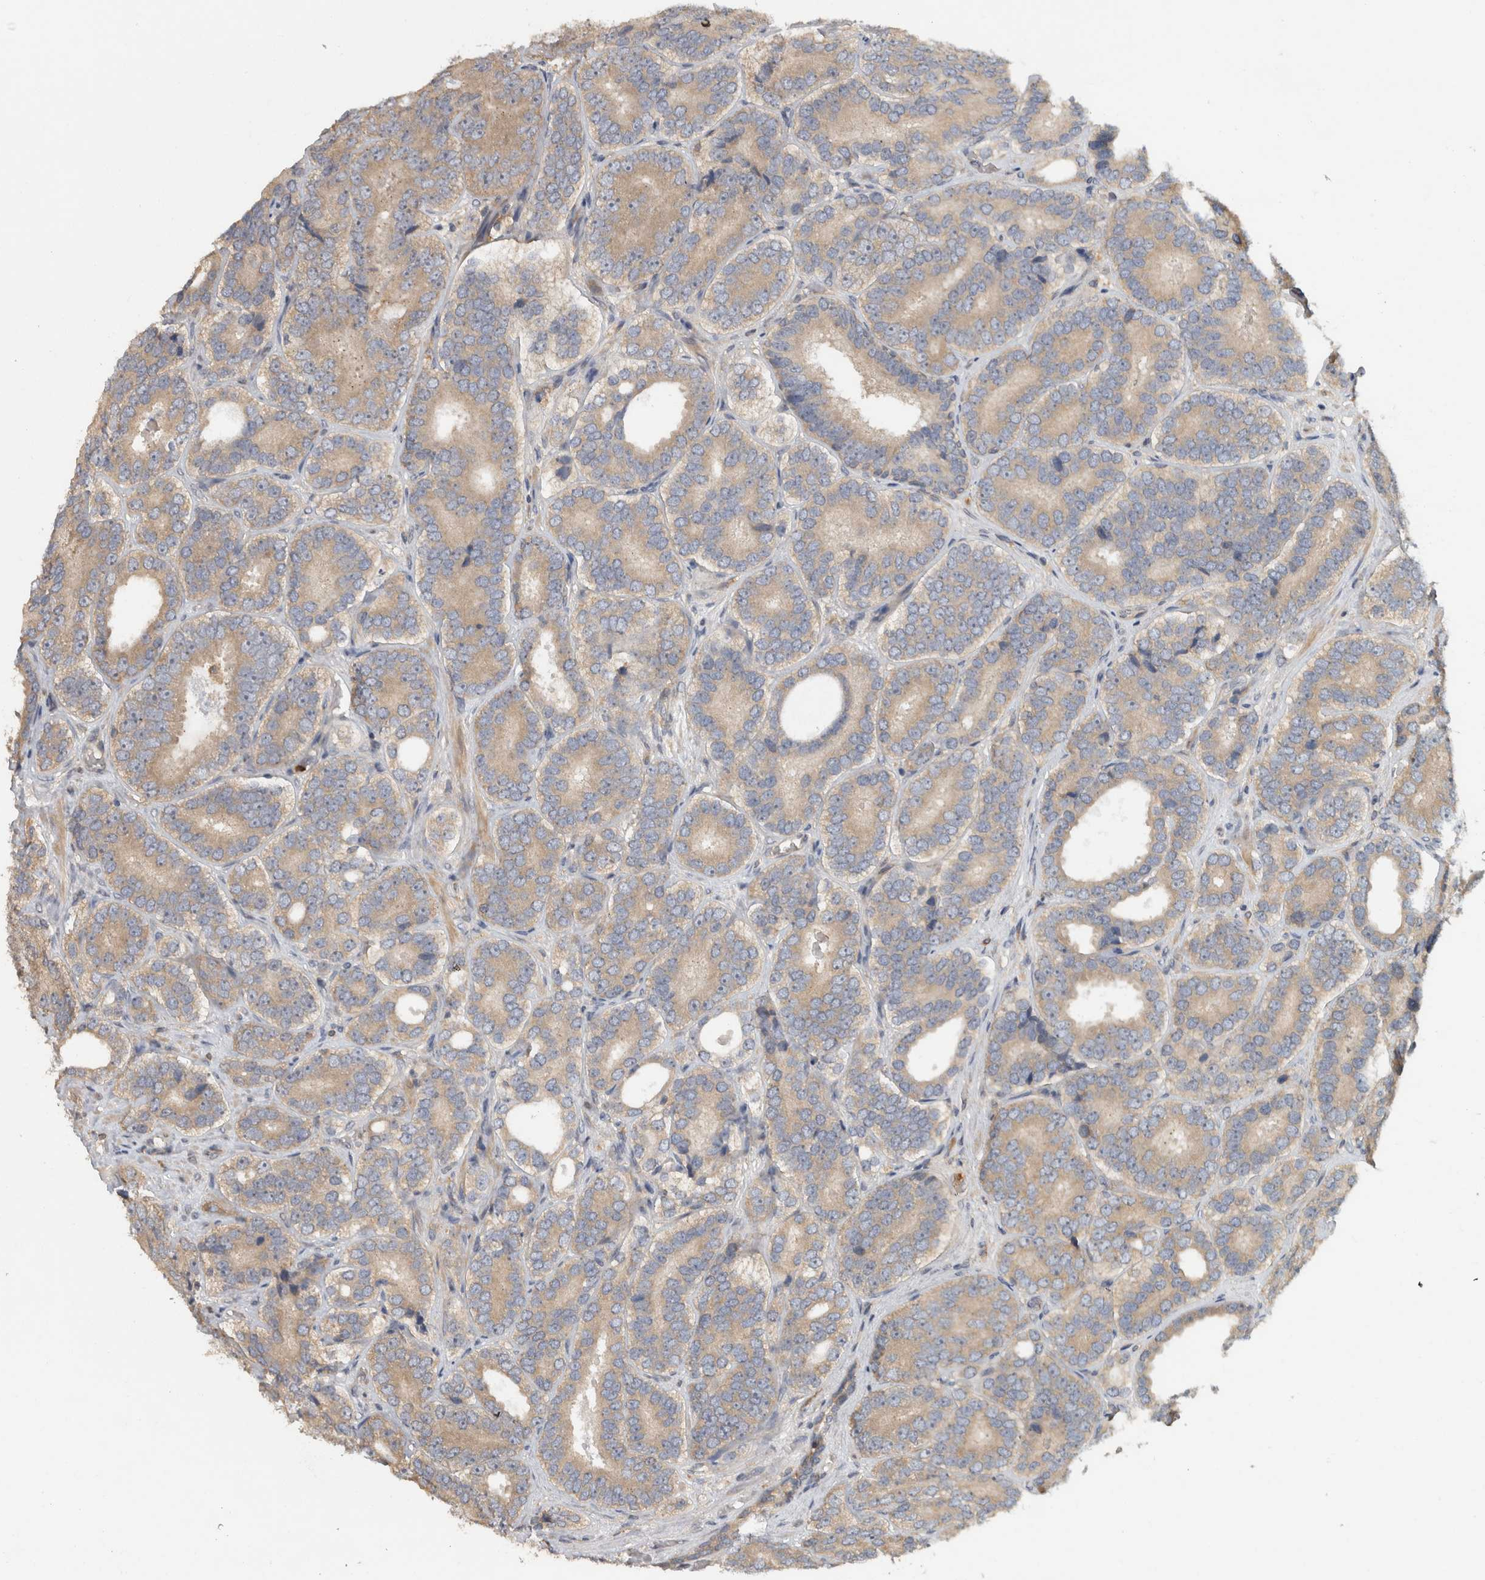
{"staining": {"intensity": "weak", "quantity": ">75%", "location": "cytoplasmic/membranous"}, "tissue": "prostate cancer", "cell_type": "Tumor cells", "image_type": "cancer", "snomed": [{"axis": "morphology", "description": "Adenocarcinoma, High grade"}, {"axis": "topography", "description": "Prostate"}], "caption": "Immunohistochemical staining of human prostate cancer shows low levels of weak cytoplasmic/membranous expression in approximately >75% of tumor cells.", "gene": "VEPH1", "patient": {"sex": "male", "age": 56}}